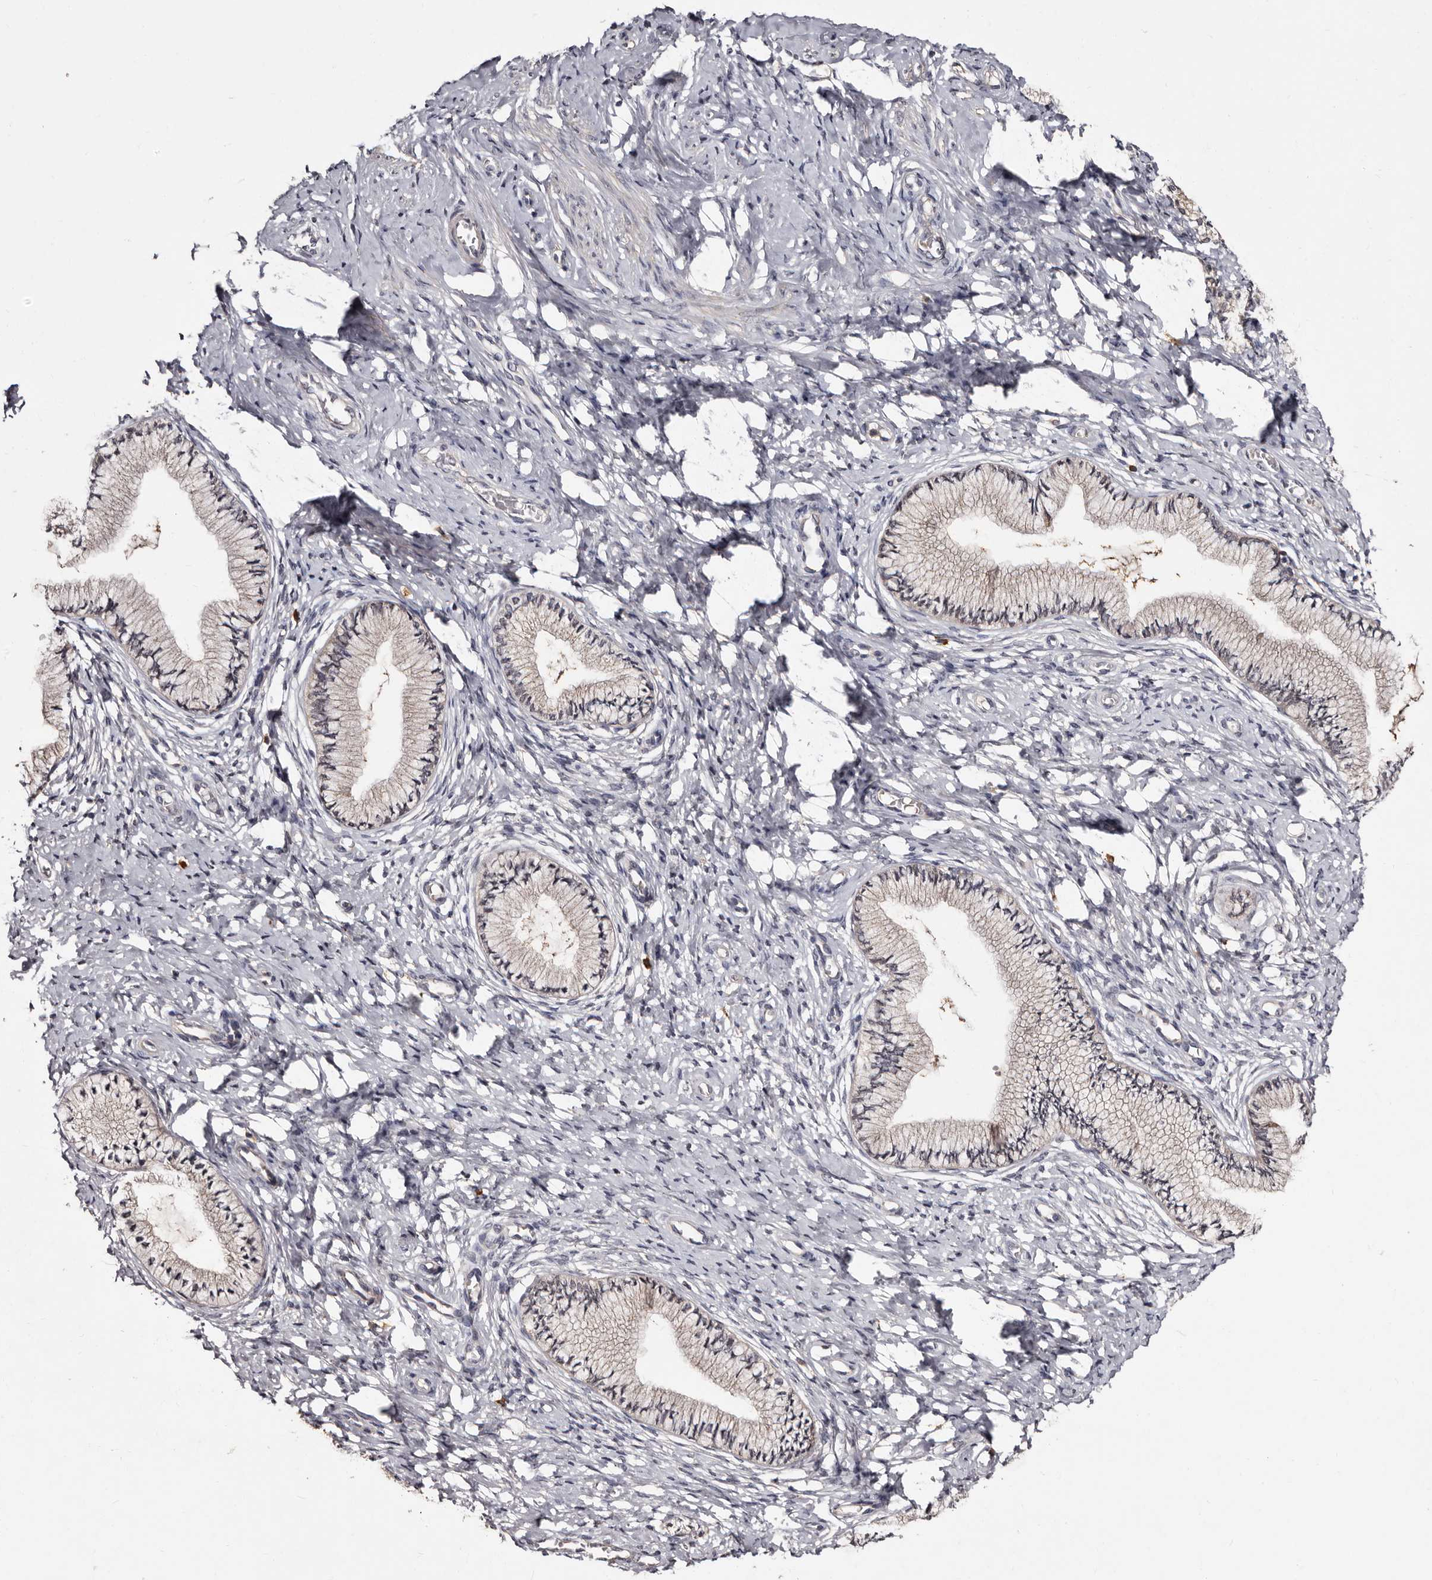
{"staining": {"intensity": "weak", "quantity": ">75%", "location": "cytoplasmic/membranous"}, "tissue": "cervix", "cell_type": "Glandular cells", "image_type": "normal", "snomed": [{"axis": "morphology", "description": "Normal tissue, NOS"}, {"axis": "topography", "description": "Cervix"}], "caption": "Immunohistochemical staining of benign cervix shows low levels of weak cytoplasmic/membranous positivity in approximately >75% of glandular cells. Using DAB (brown) and hematoxylin (blue) stains, captured at high magnification using brightfield microscopy.", "gene": "DNPH1", "patient": {"sex": "female", "age": 36}}